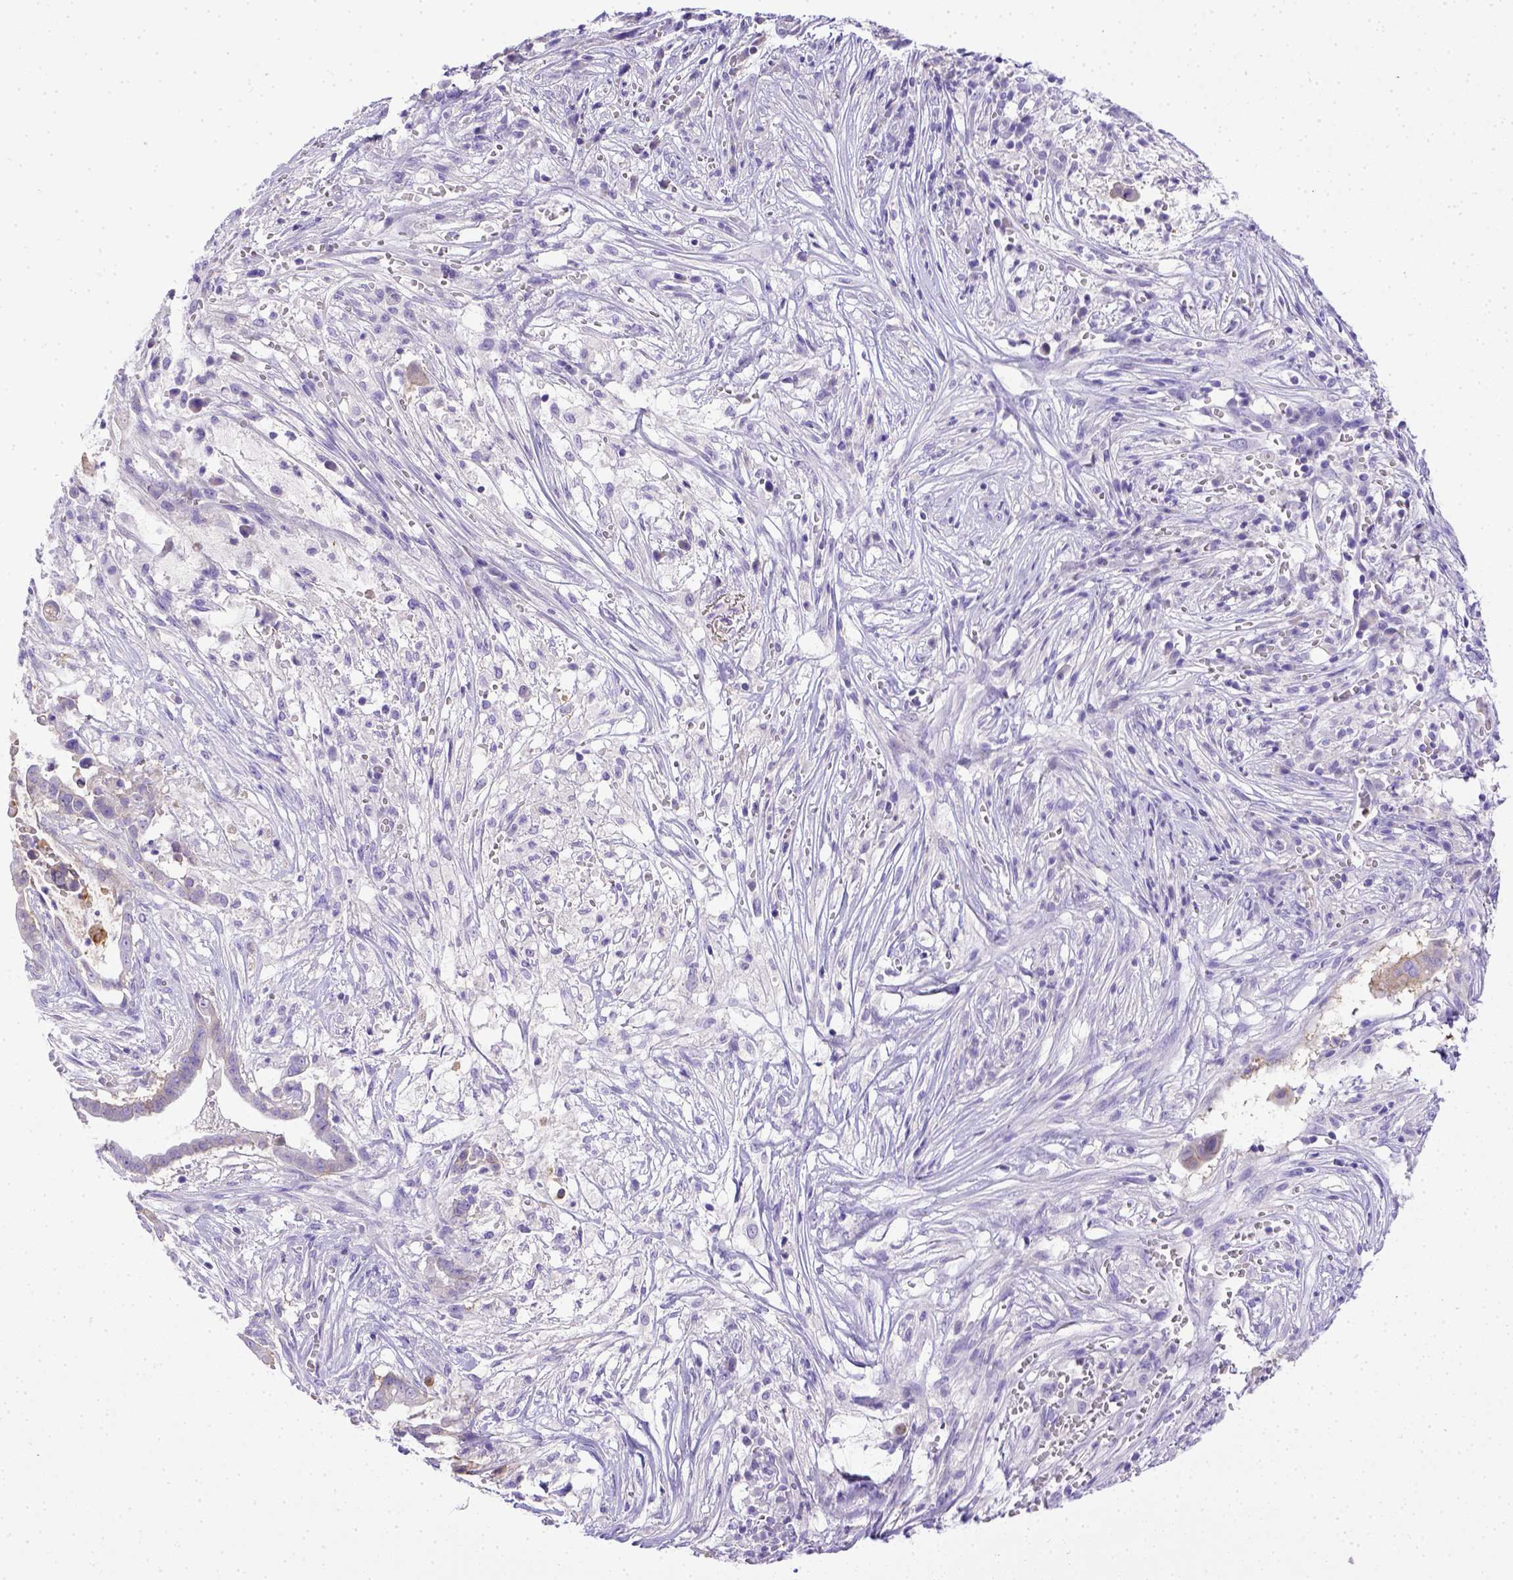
{"staining": {"intensity": "weak", "quantity": "<25%", "location": "cytoplasmic/membranous"}, "tissue": "pancreatic cancer", "cell_type": "Tumor cells", "image_type": "cancer", "snomed": [{"axis": "morphology", "description": "Adenocarcinoma, NOS"}, {"axis": "topography", "description": "Pancreas"}], "caption": "This histopathology image is of adenocarcinoma (pancreatic) stained with immunohistochemistry (IHC) to label a protein in brown with the nuclei are counter-stained blue. There is no positivity in tumor cells.", "gene": "BTN1A1", "patient": {"sex": "male", "age": 61}}